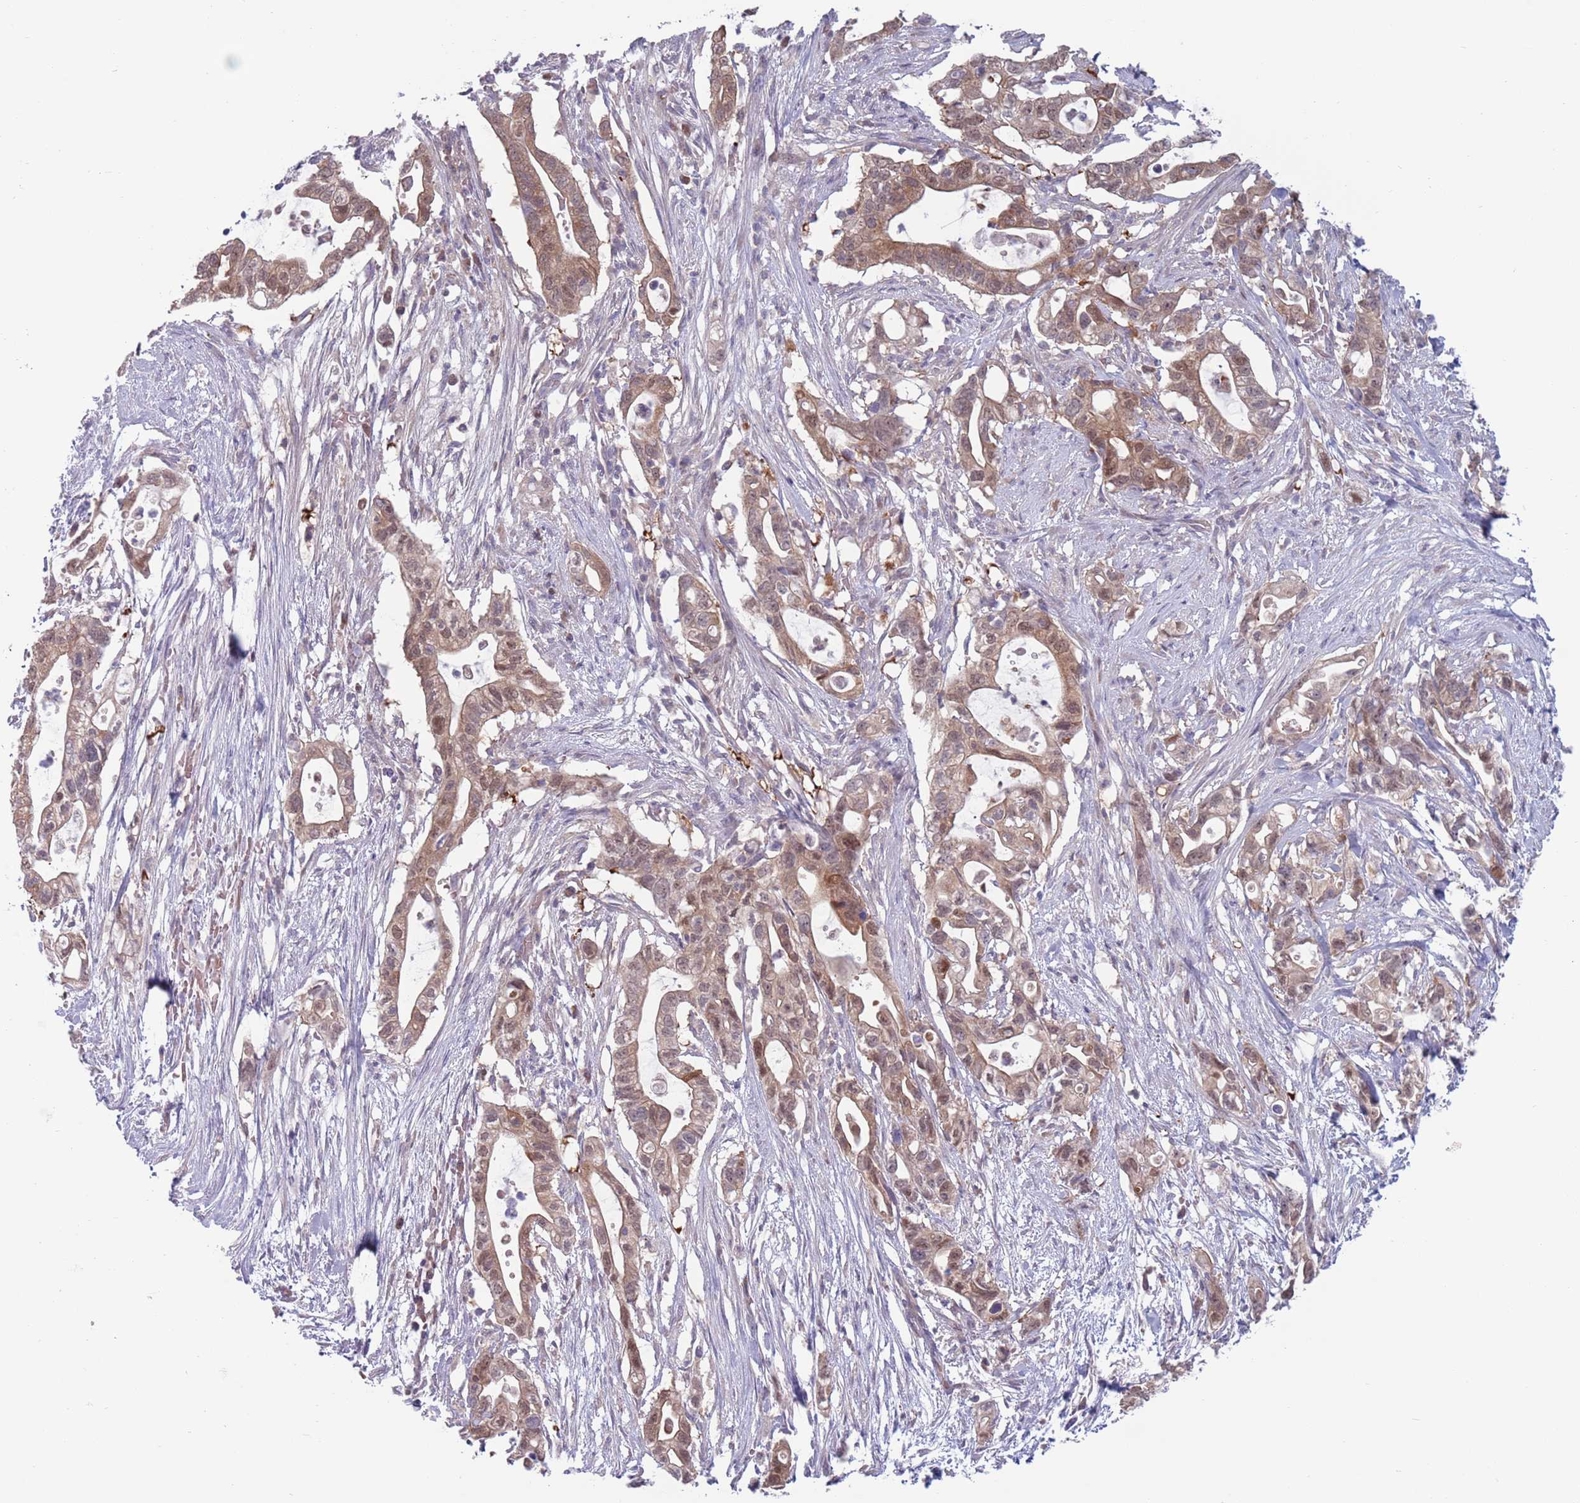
{"staining": {"intensity": "weak", "quantity": ">75%", "location": "cytoplasmic/membranous"}, "tissue": "pancreatic cancer", "cell_type": "Tumor cells", "image_type": "cancer", "snomed": [{"axis": "morphology", "description": "Adenocarcinoma, NOS"}, {"axis": "topography", "description": "Pancreas"}], "caption": "An IHC histopathology image of neoplastic tissue is shown. Protein staining in brown labels weak cytoplasmic/membranous positivity in pancreatic cancer within tumor cells. The protein is shown in brown color, while the nuclei are stained blue.", "gene": "CLNS1A", "patient": {"sex": "female", "age": 72}}